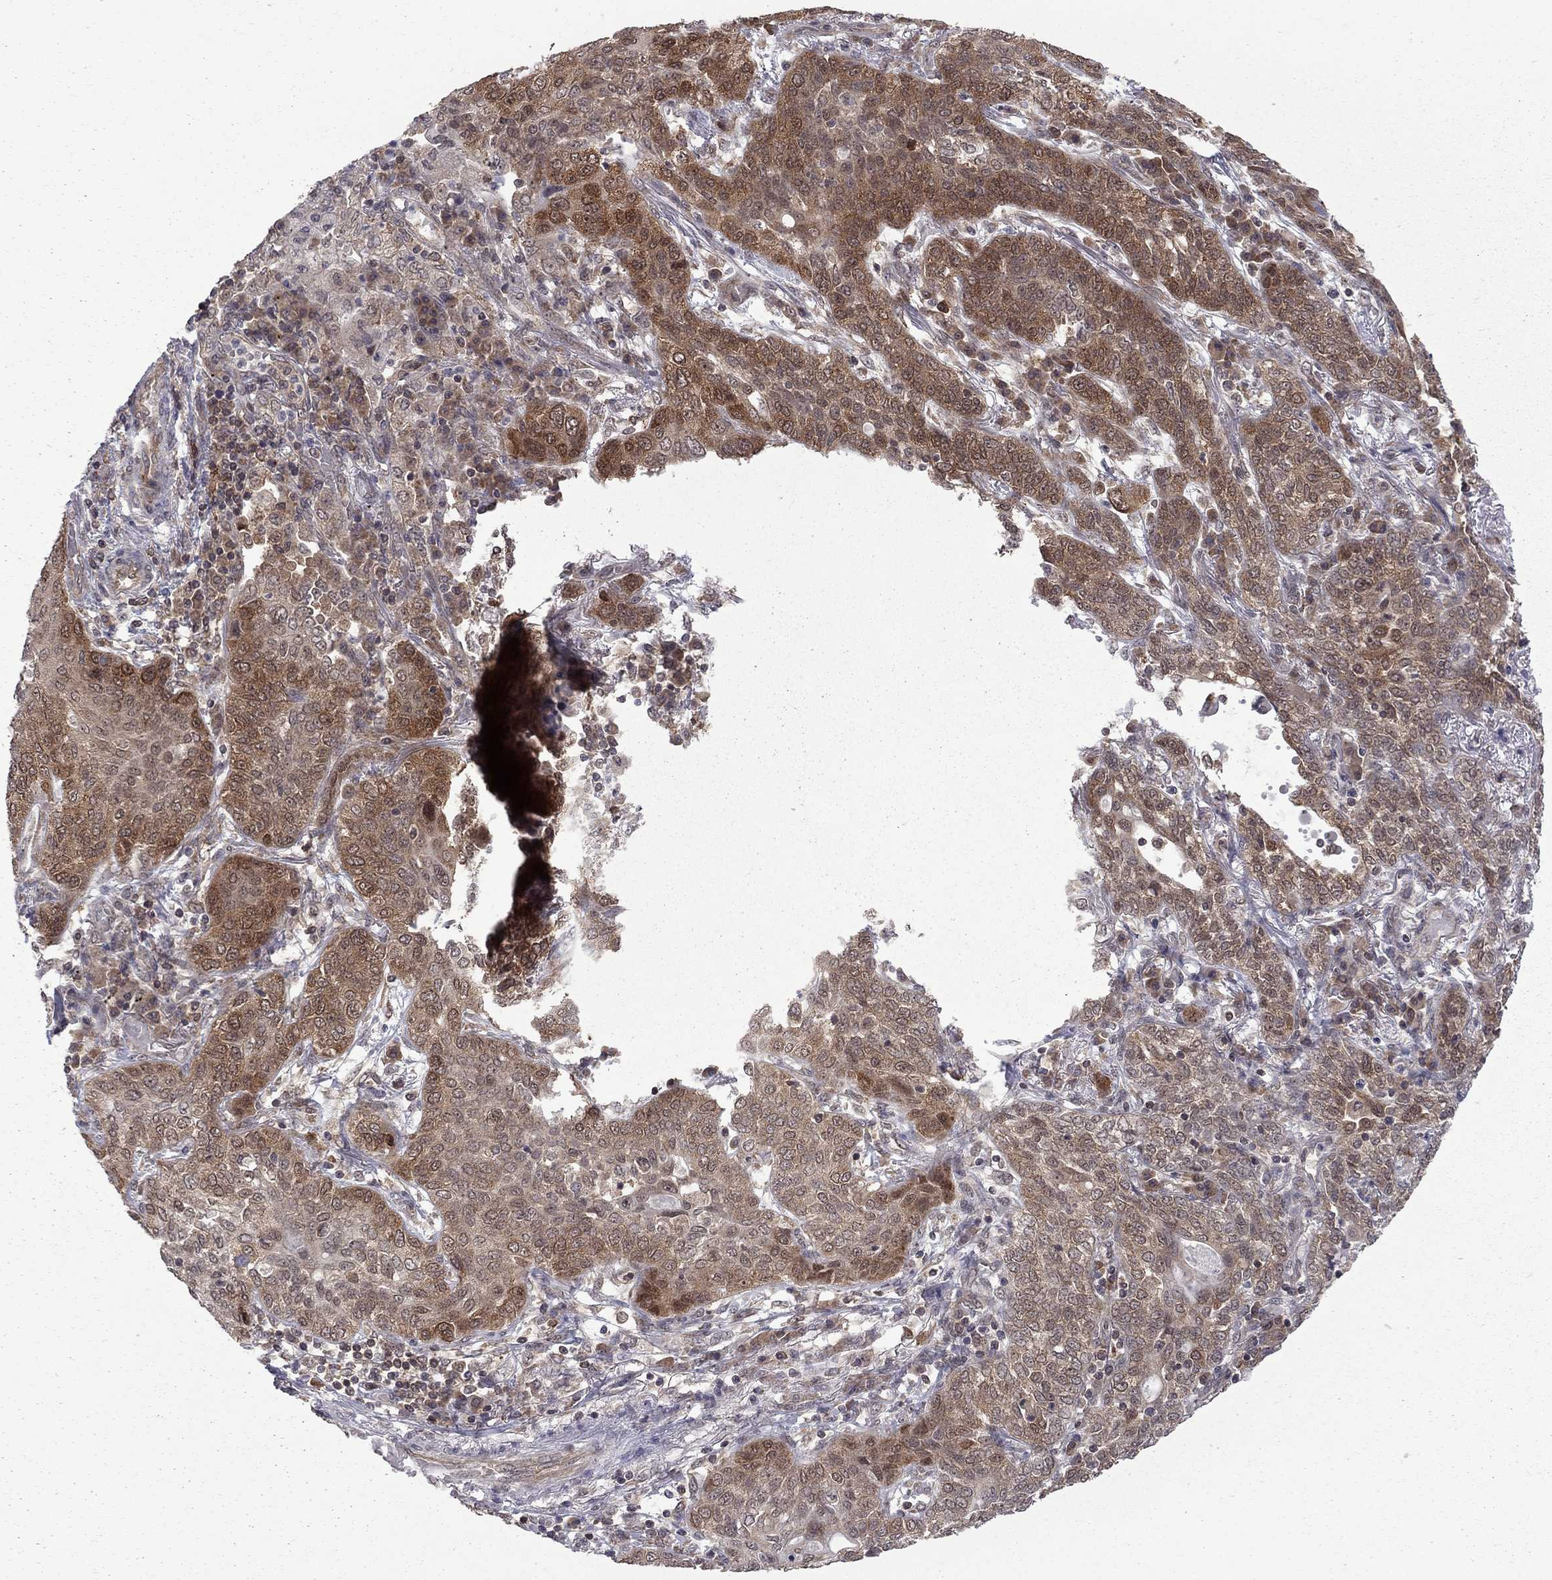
{"staining": {"intensity": "moderate", "quantity": ">75%", "location": "cytoplasmic/membranous"}, "tissue": "lung cancer", "cell_type": "Tumor cells", "image_type": "cancer", "snomed": [{"axis": "morphology", "description": "Squamous cell carcinoma, NOS"}, {"axis": "topography", "description": "Lung"}], "caption": "The photomicrograph exhibits a brown stain indicating the presence of a protein in the cytoplasmic/membranous of tumor cells in squamous cell carcinoma (lung).", "gene": "NAA50", "patient": {"sex": "female", "age": 70}}